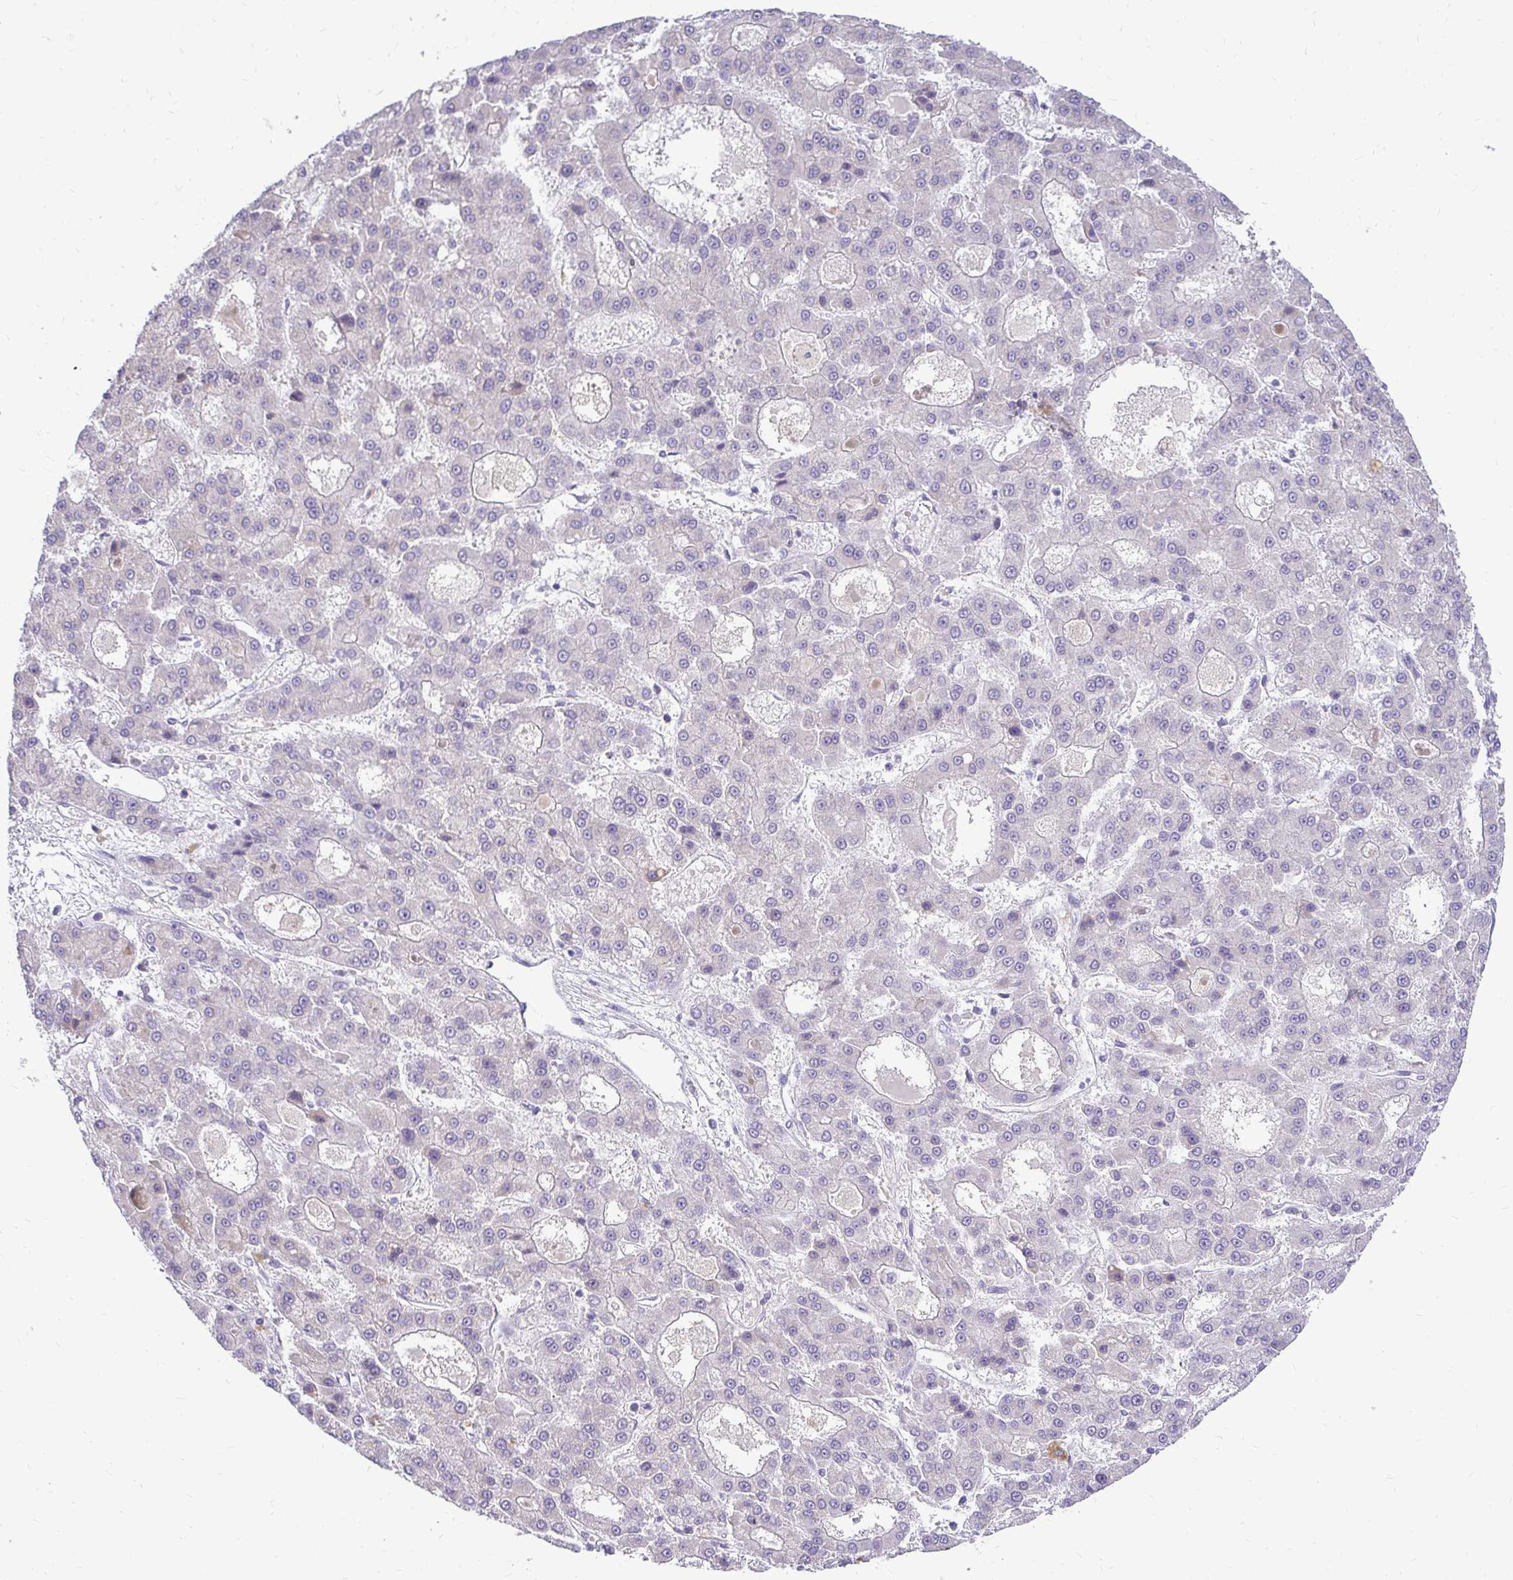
{"staining": {"intensity": "negative", "quantity": "none", "location": "none"}, "tissue": "liver cancer", "cell_type": "Tumor cells", "image_type": "cancer", "snomed": [{"axis": "morphology", "description": "Carcinoma, Hepatocellular, NOS"}, {"axis": "topography", "description": "Liver"}], "caption": "Immunohistochemical staining of liver cancer exhibits no significant expression in tumor cells.", "gene": "PKN3", "patient": {"sex": "male", "age": 70}}